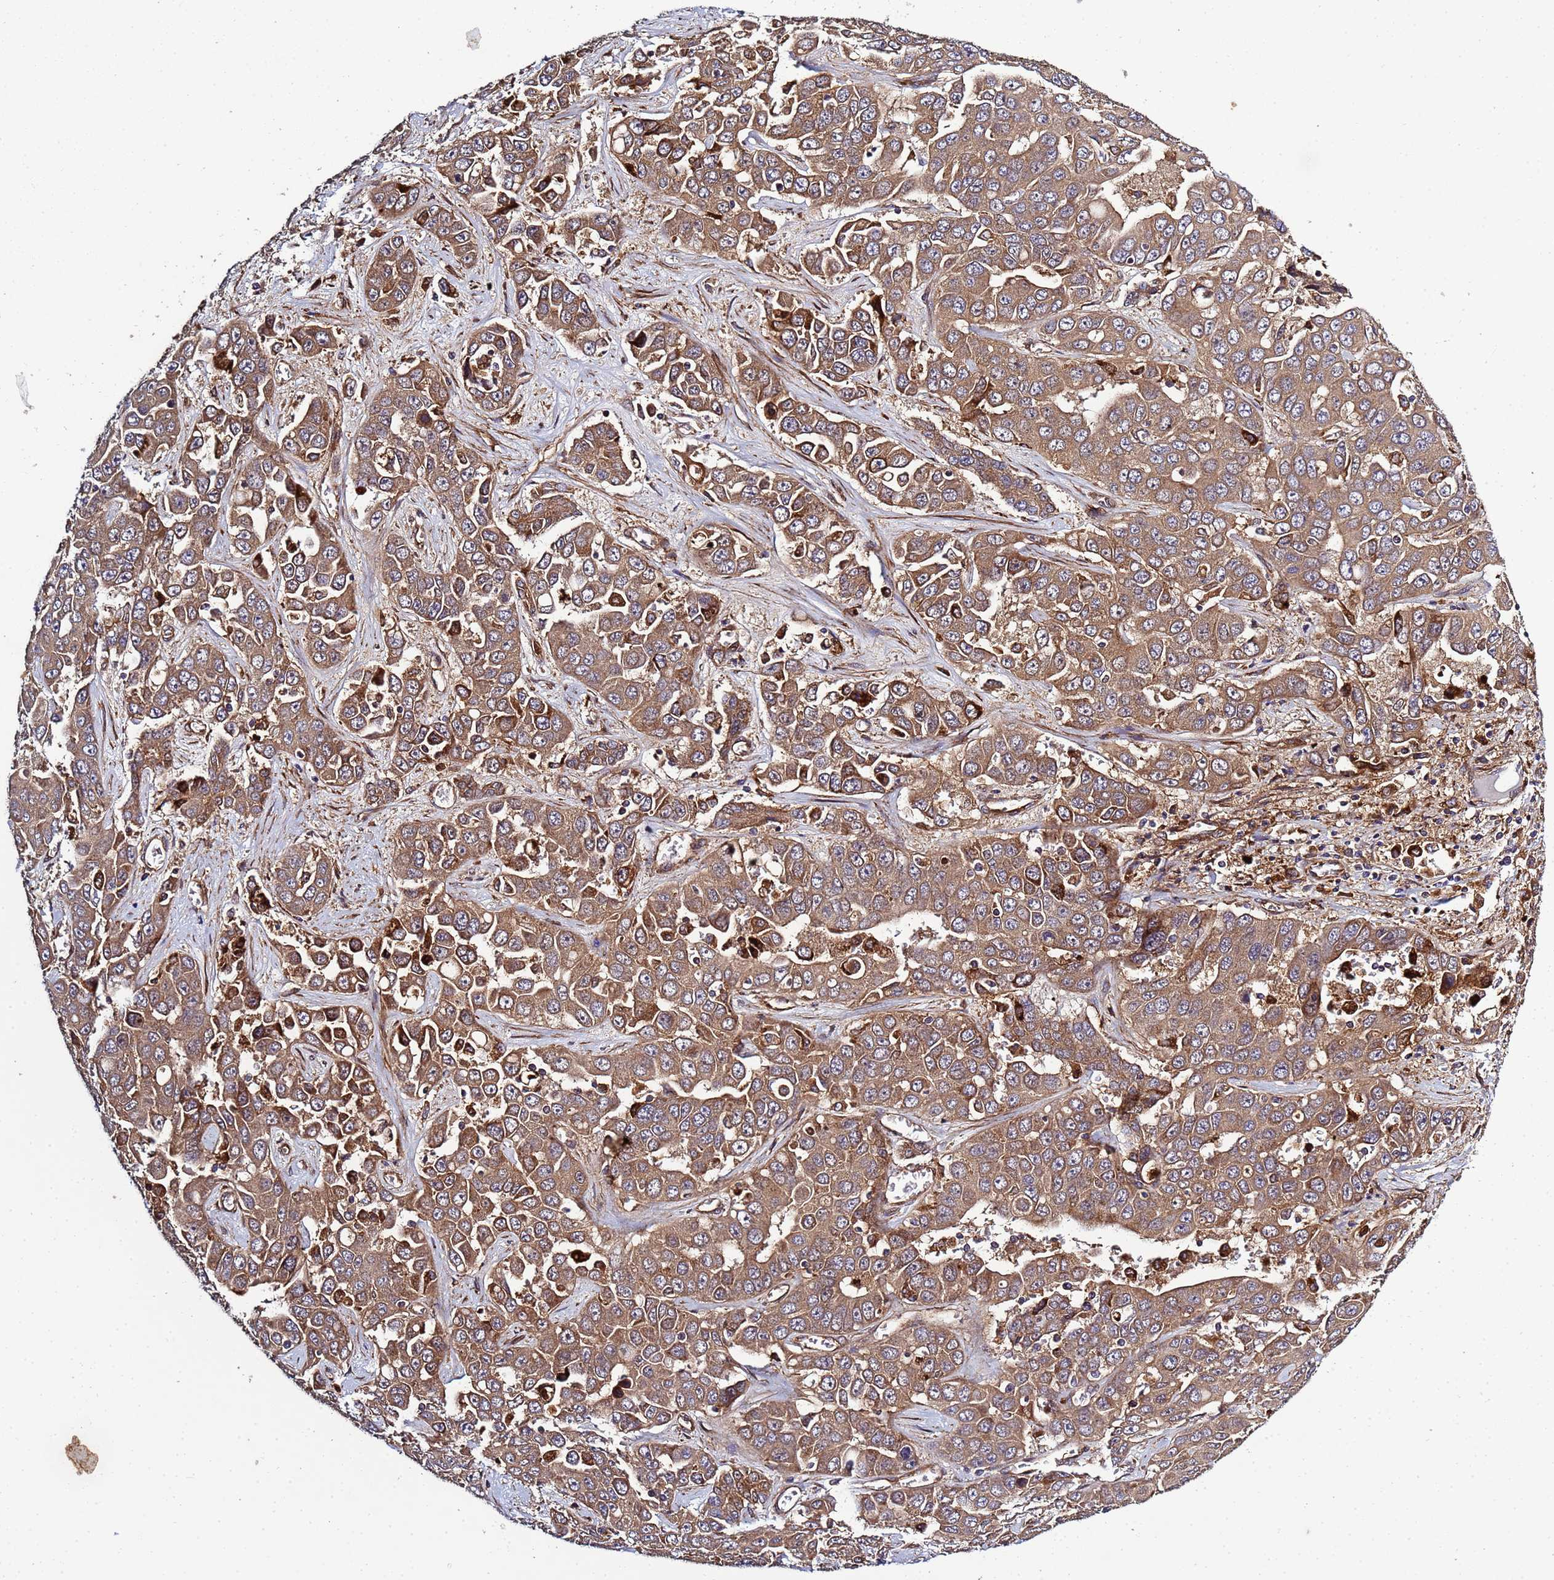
{"staining": {"intensity": "moderate", "quantity": ">75%", "location": "cytoplasmic/membranous"}, "tissue": "liver cancer", "cell_type": "Tumor cells", "image_type": "cancer", "snomed": [{"axis": "morphology", "description": "Cholangiocarcinoma"}, {"axis": "topography", "description": "Liver"}], "caption": "Protein expression analysis of liver cancer (cholangiocarcinoma) shows moderate cytoplasmic/membranous positivity in about >75% of tumor cells.", "gene": "C8orf34", "patient": {"sex": "female", "age": 52}}